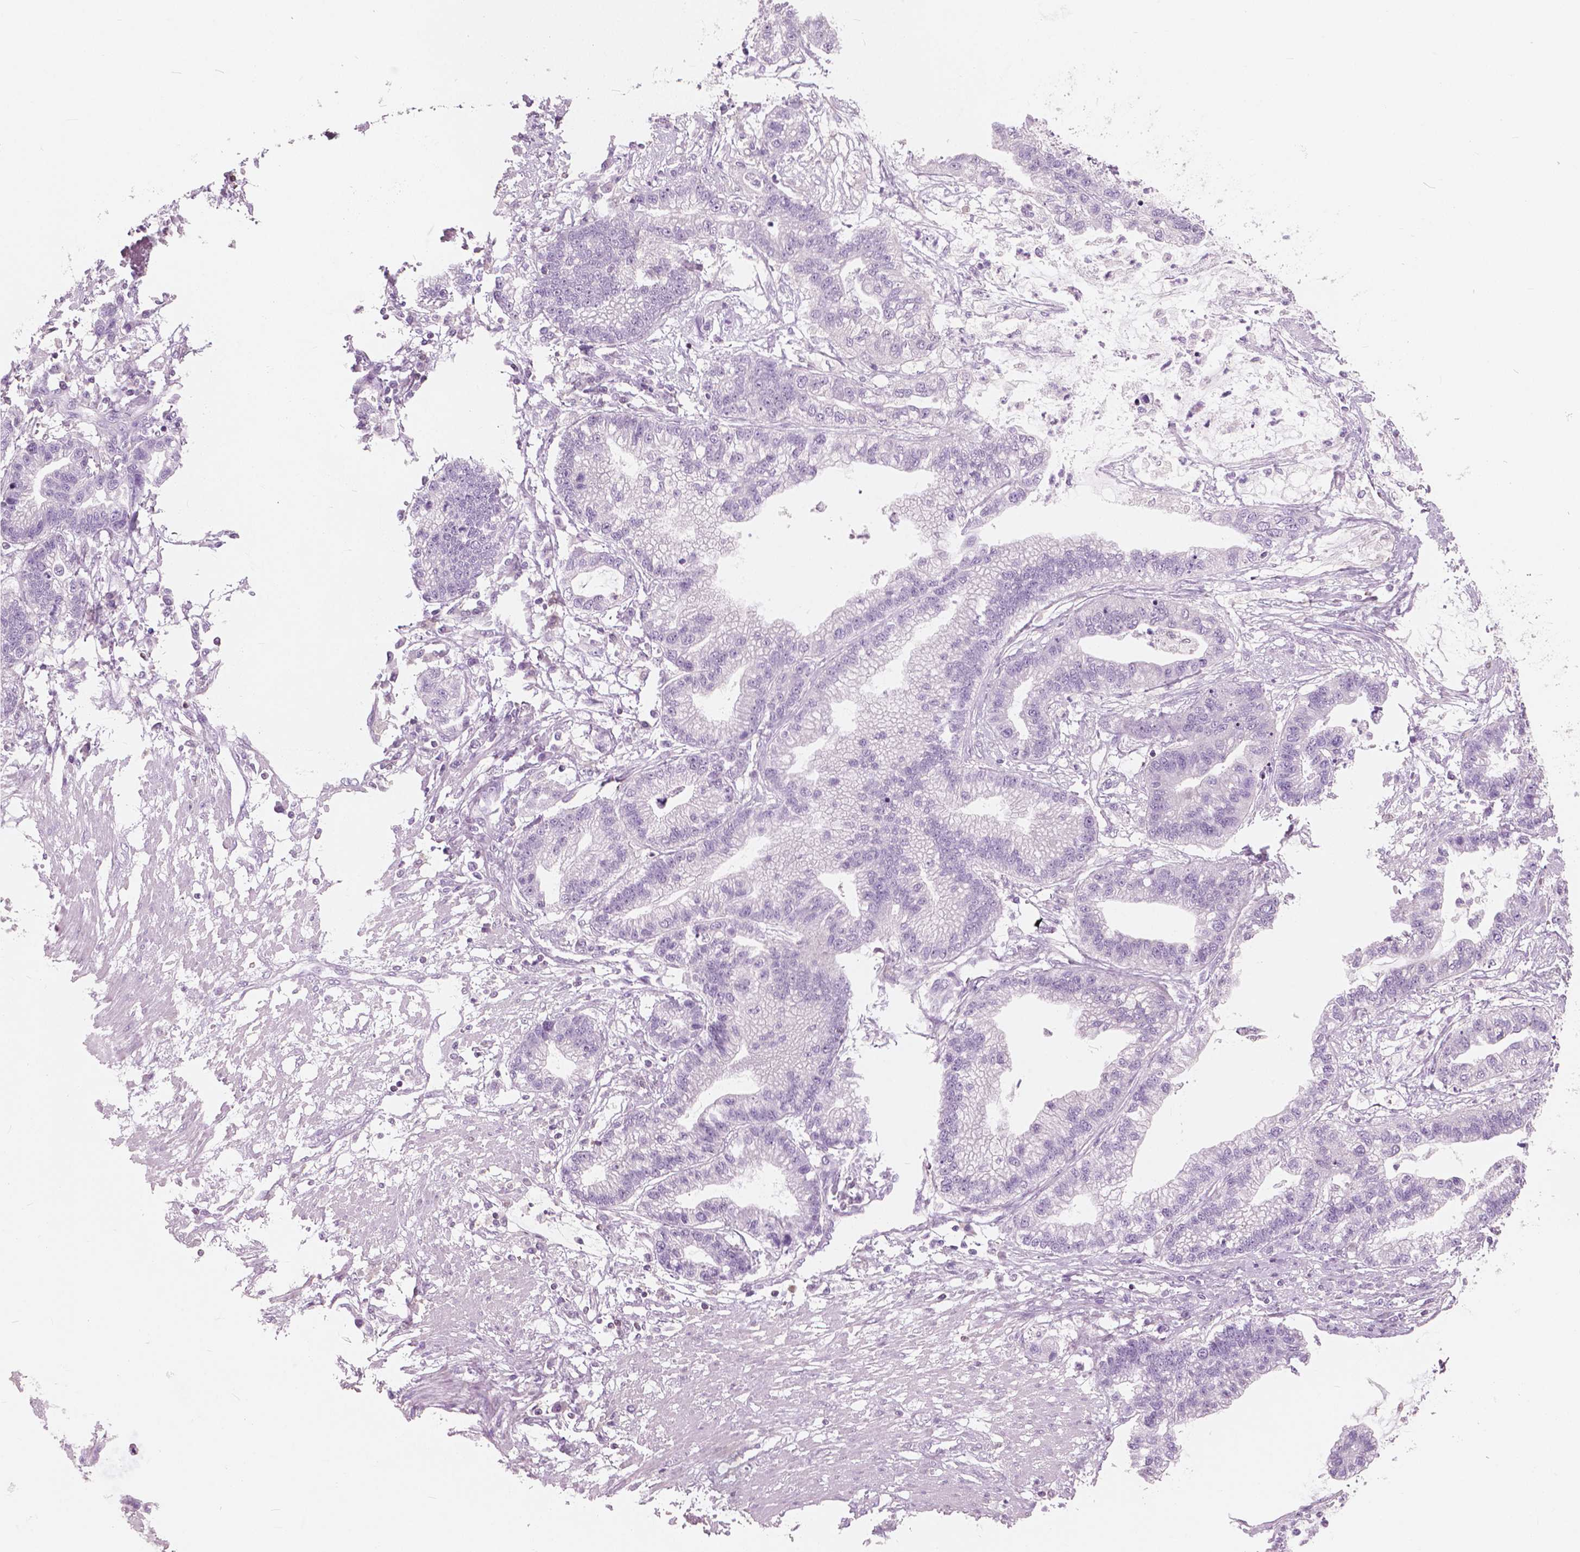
{"staining": {"intensity": "negative", "quantity": "none", "location": "none"}, "tissue": "stomach cancer", "cell_type": "Tumor cells", "image_type": "cancer", "snomed": [{"axis": "morphology", "description": "Adenocarcinoma, NOS"}, {"axis": "topography", "description": "Stomach"}], "caption": "High power microscopy histopathology image of an immunohistochemistry photomicrograph of stomach cancer, revealing no significant expression in tumor cells.", "gene": "GALM", "patient": {"sex": "male", "age": 83}}